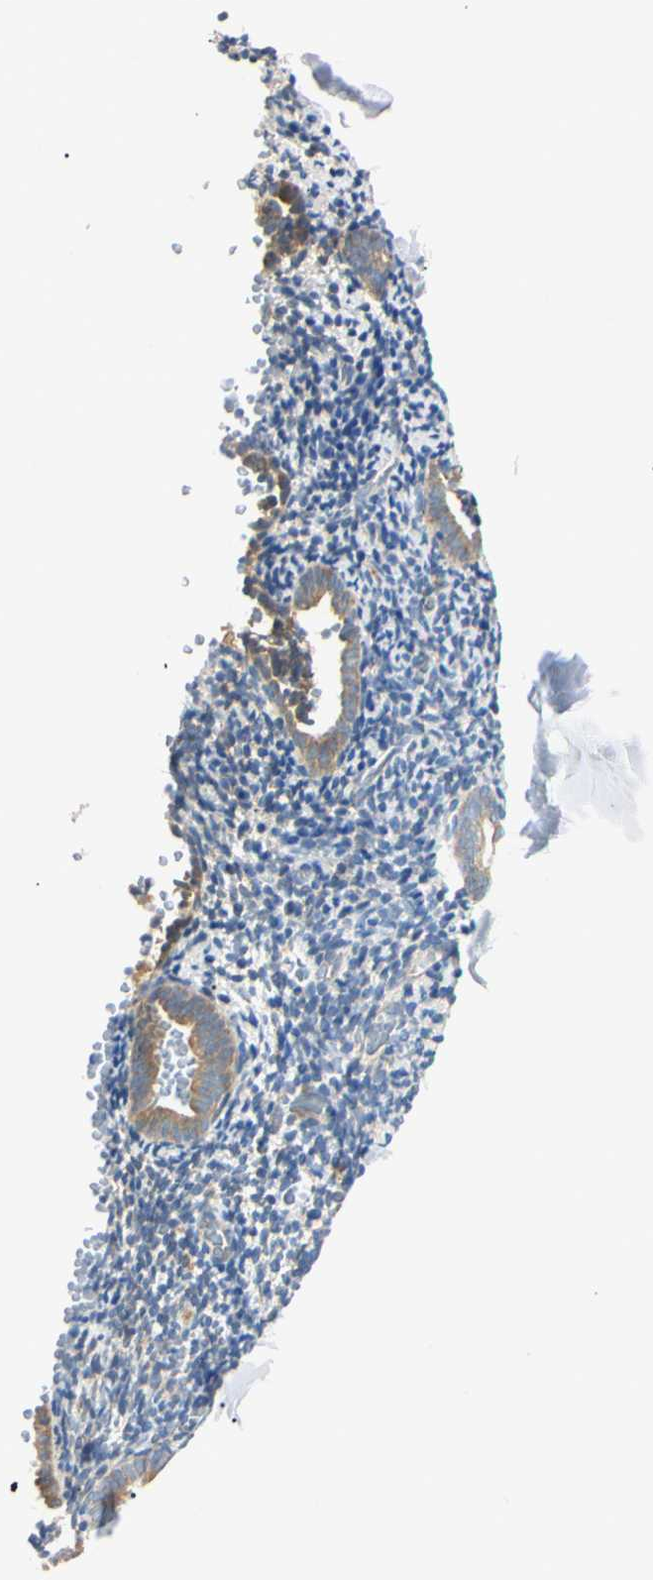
{"staining": {"intensity": "weak", "quantity": "25%-75%", "location": "cytoplasmic/membranous"}, "tissue": "endometrium", "cell_type": "Cells in endometrial stroma", "image_type": "normal", "snomed": [{"axis": "morphology", "description": "Normal tissue, NOS"}, {"axis": "topography", "description": "Endometrium"}], "caption": "Immunohistochemistry (DAB (3,3'-diaminobenzidine)) staining of normal human endometrium reveals weak cytoplasmic/membranous protein positivity in approximately 25%-75% of cells in endometrial stroma.", "gene": "DNAJB12", "patient": {"sex": "female", "age": 51}}